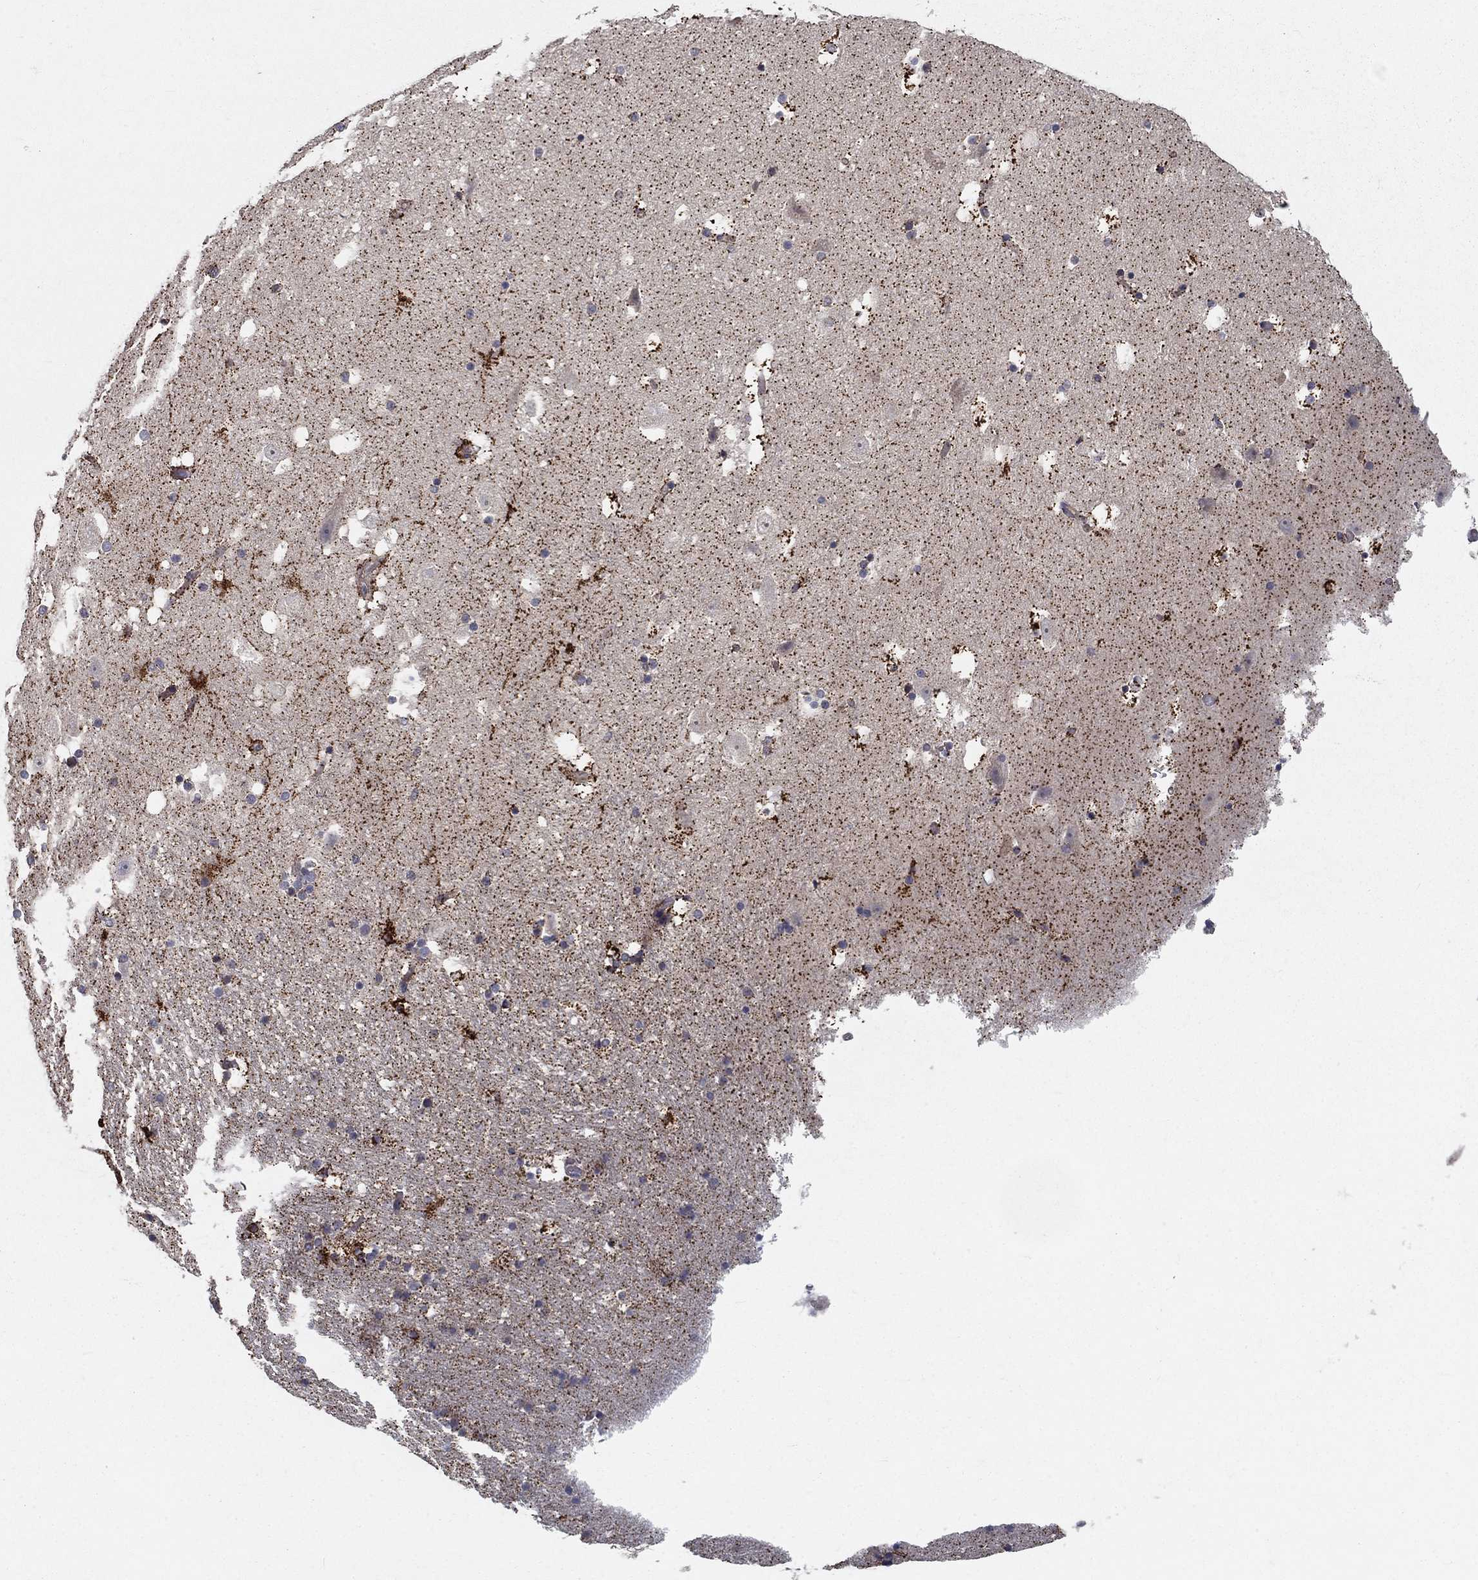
{"staining": {"intensity": "strong", "quantity": "<25%", "location": "cytoplasmic/membranous"}, "tissue": "hippocampus", "cell_type": "Glial cells", "image_type": "normal", "snomed": [{"axis": "morphology", "description": "Normal tissue, NOS"}, {"axis": "topography", "description": "Hippocampus"}], "caption": "Benign hippocampus reveals strong cytoplasmic/membranous positivity in about <25% of glial cells.", "gene": "ALDH4A1", "patient": {"sex": "male", "age": 51}}